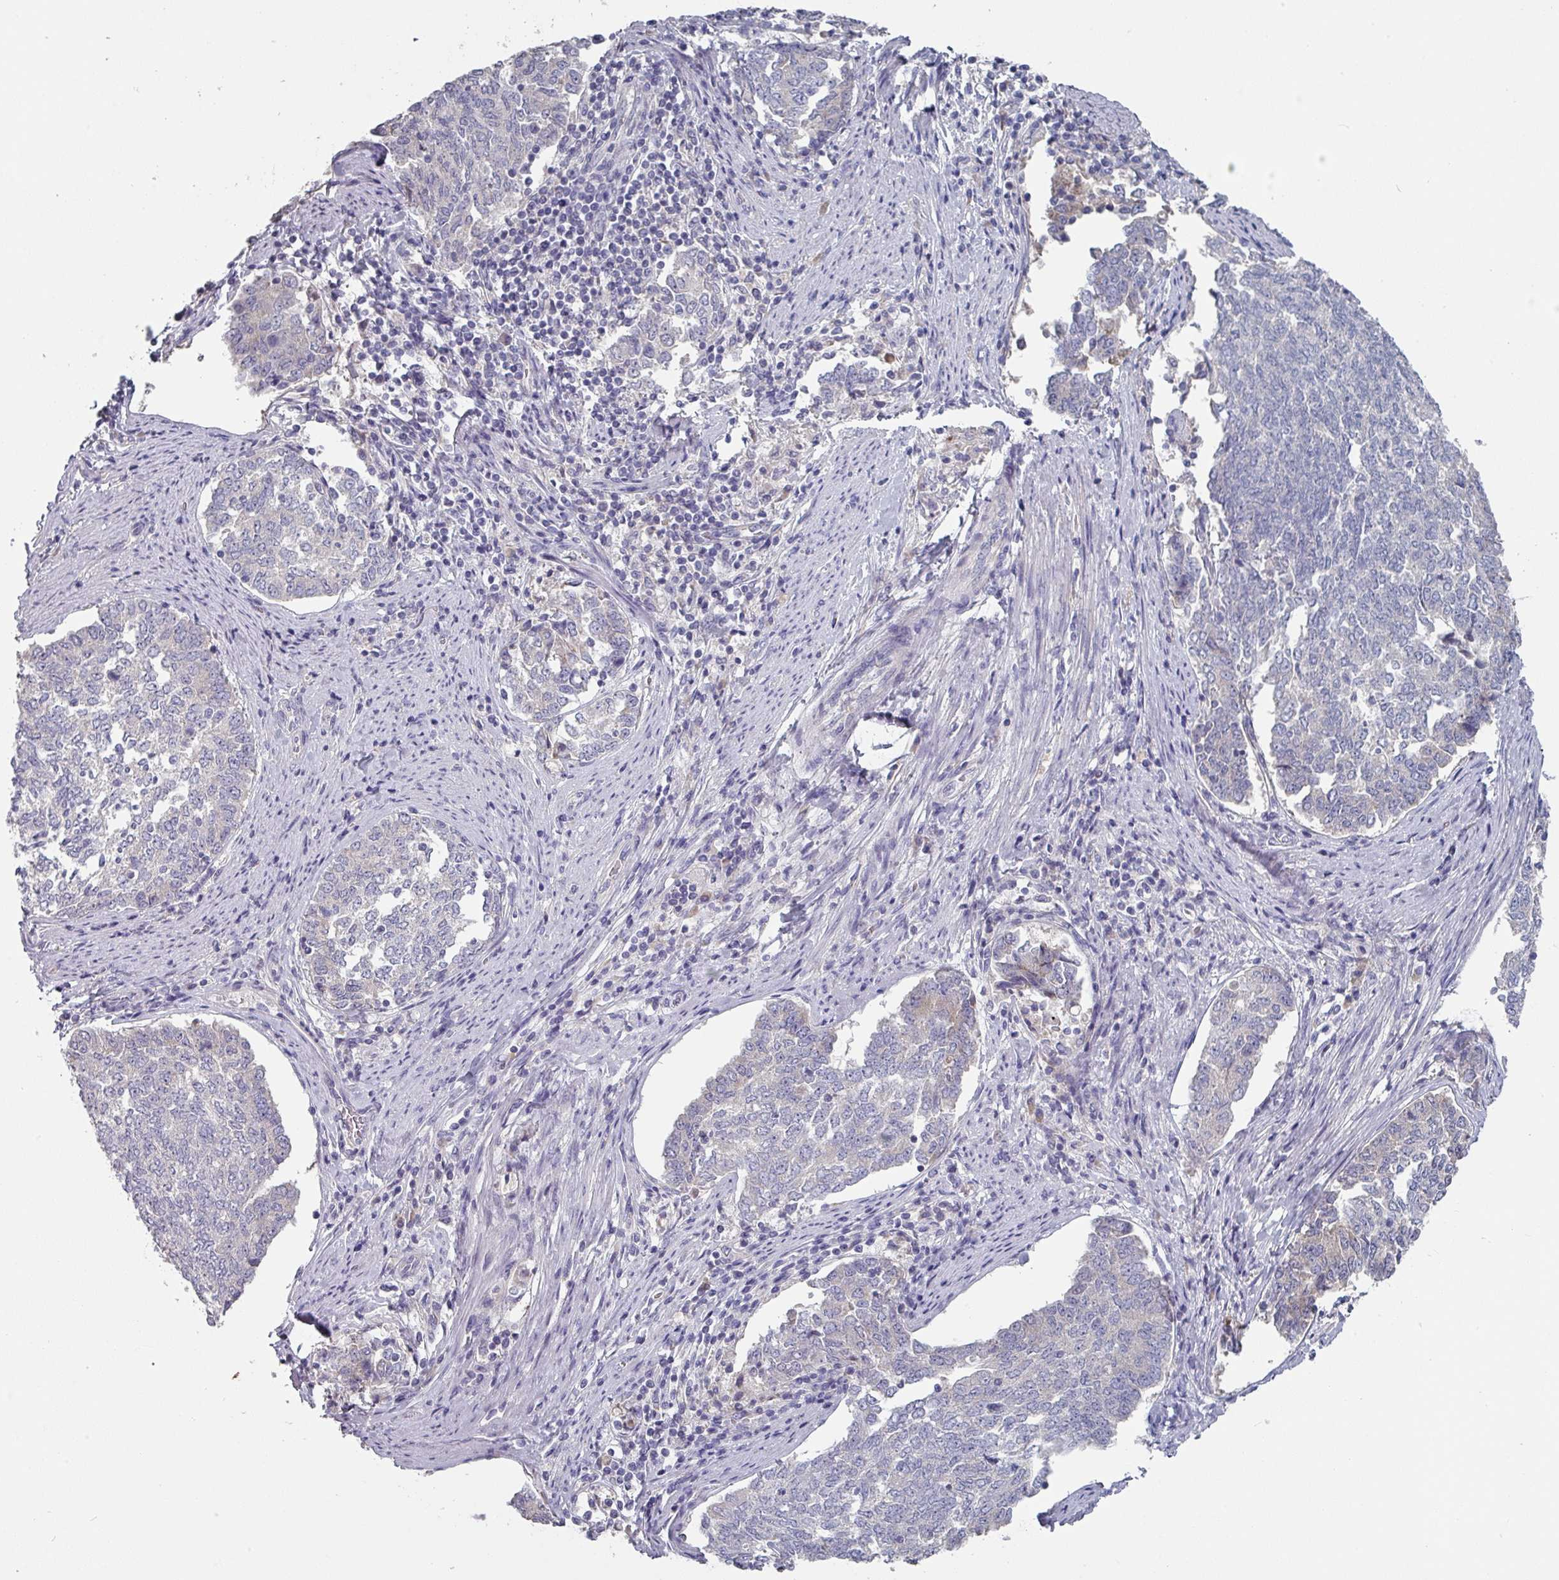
{"staining": {"intensity": "negative", "quantity": "none", "location": "none"}, "tissue": "endometrial cancer", "cell_type": "Tumor cells", "image_type": "cancer", "snomed": [{"axis": "morphology", "description": "Adenocarcinoma, NOS"}, {"axis": "topography", "description": "Endometrium"}], "caption": "DAB (3,3'-diaminobenzidine) immunohistochemical staining of adenocarcinoma (endometrial) reveals no significant positivity in tumor cells.", "gene": "PRAMEF8", "patient": {"sex": "female", "age": 80}}